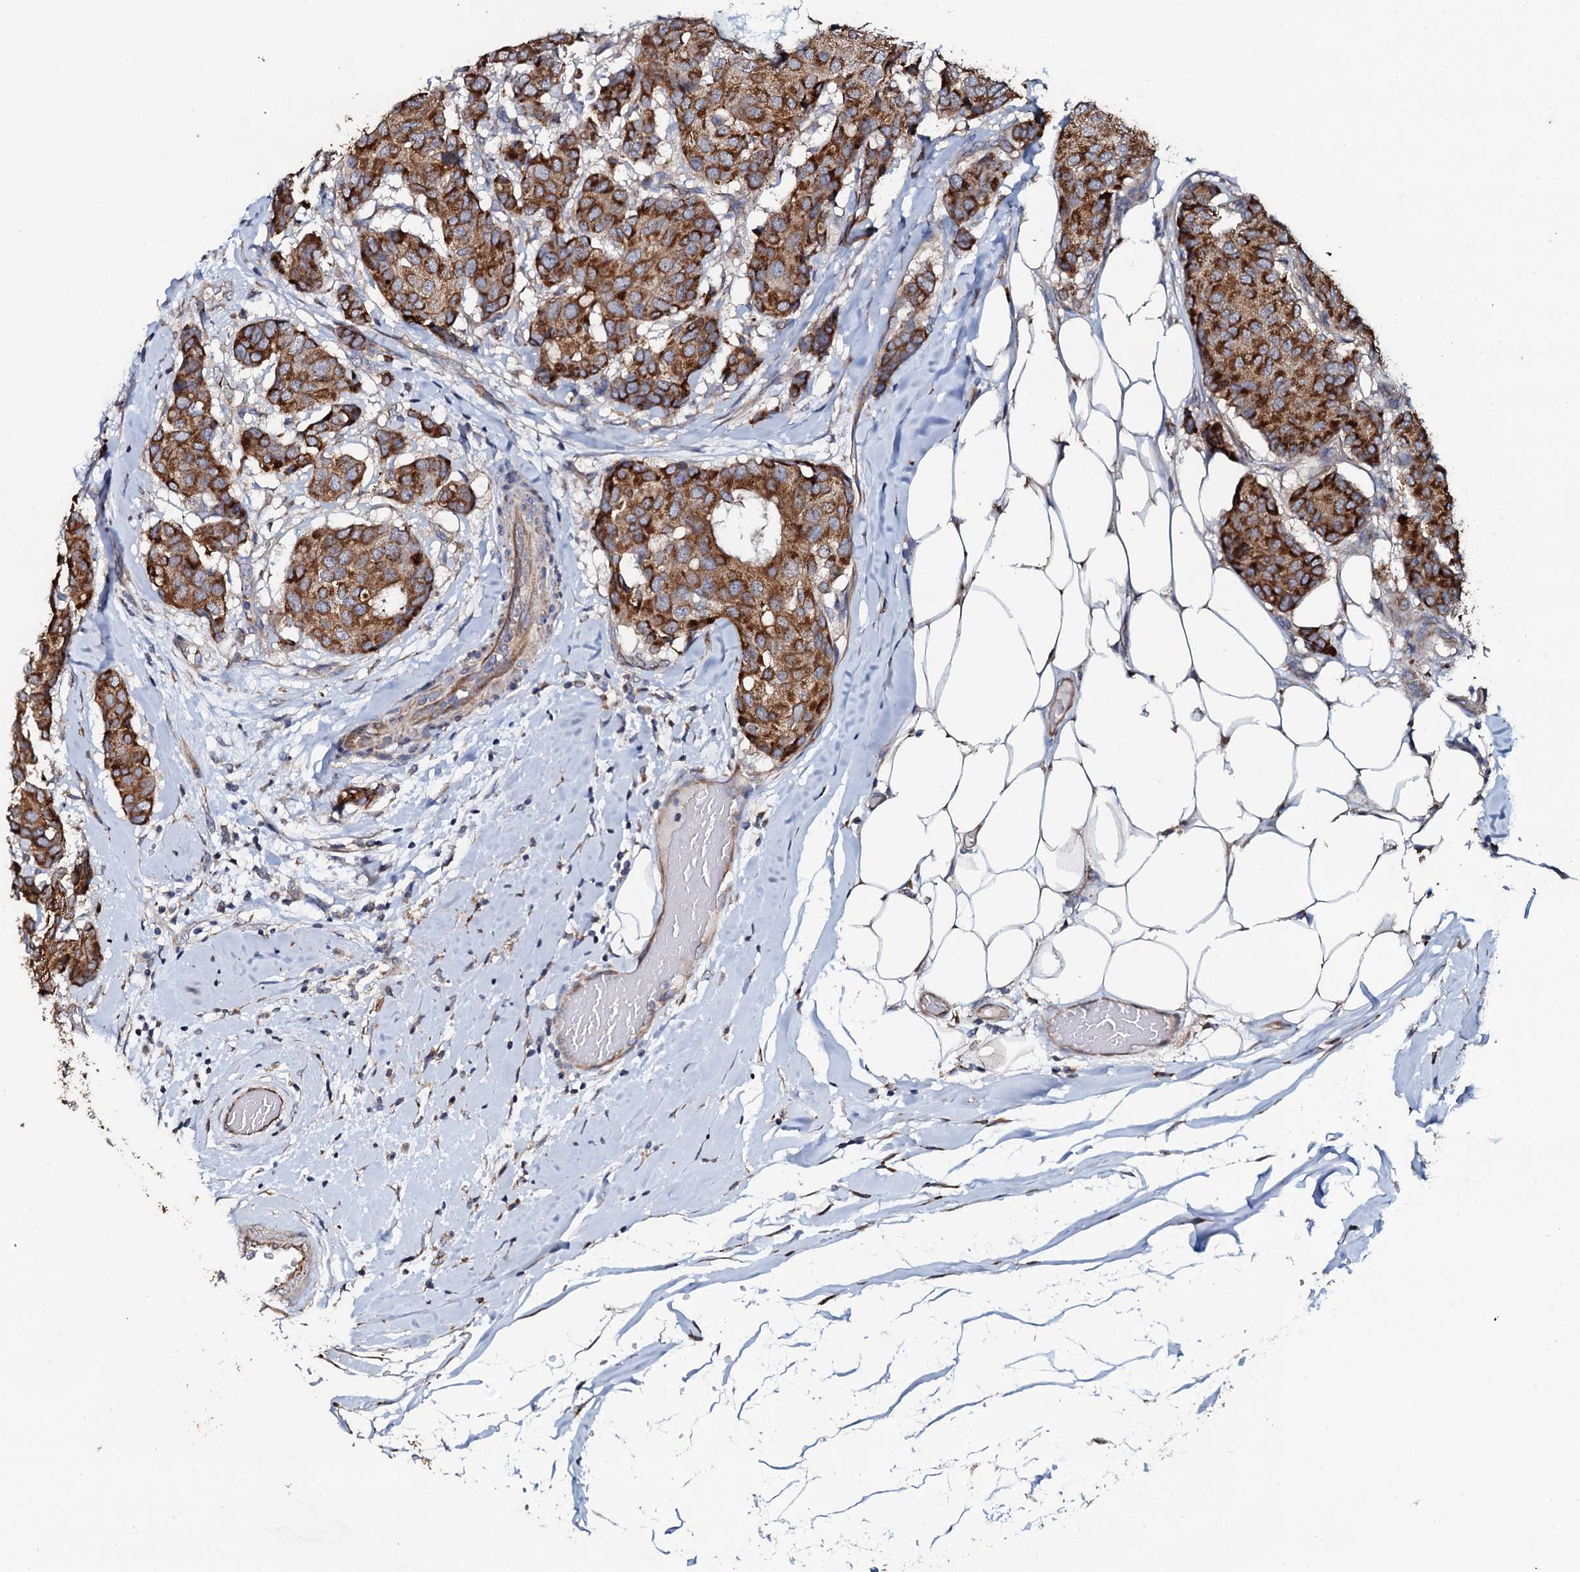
{"staining": {"intensity": "strong", "quantity": ">75%", "location": "cytoplasmic/membranous"}, "tissue": "breast cancer", "cell_type": "Tumor cells", "image_type": "cancer", "snomed": [{"axis": "morphology", "description": "Duct carcinoma"}, {"axis": "topography", "description": "Breast"}], "caption": "Strong cytoplasmic/membranous protein staining is appreciated in approximately >75% of tumor cells in breast cancer.", "gene": "GLCE", "patient": {"sex": "female", "age": 75}}